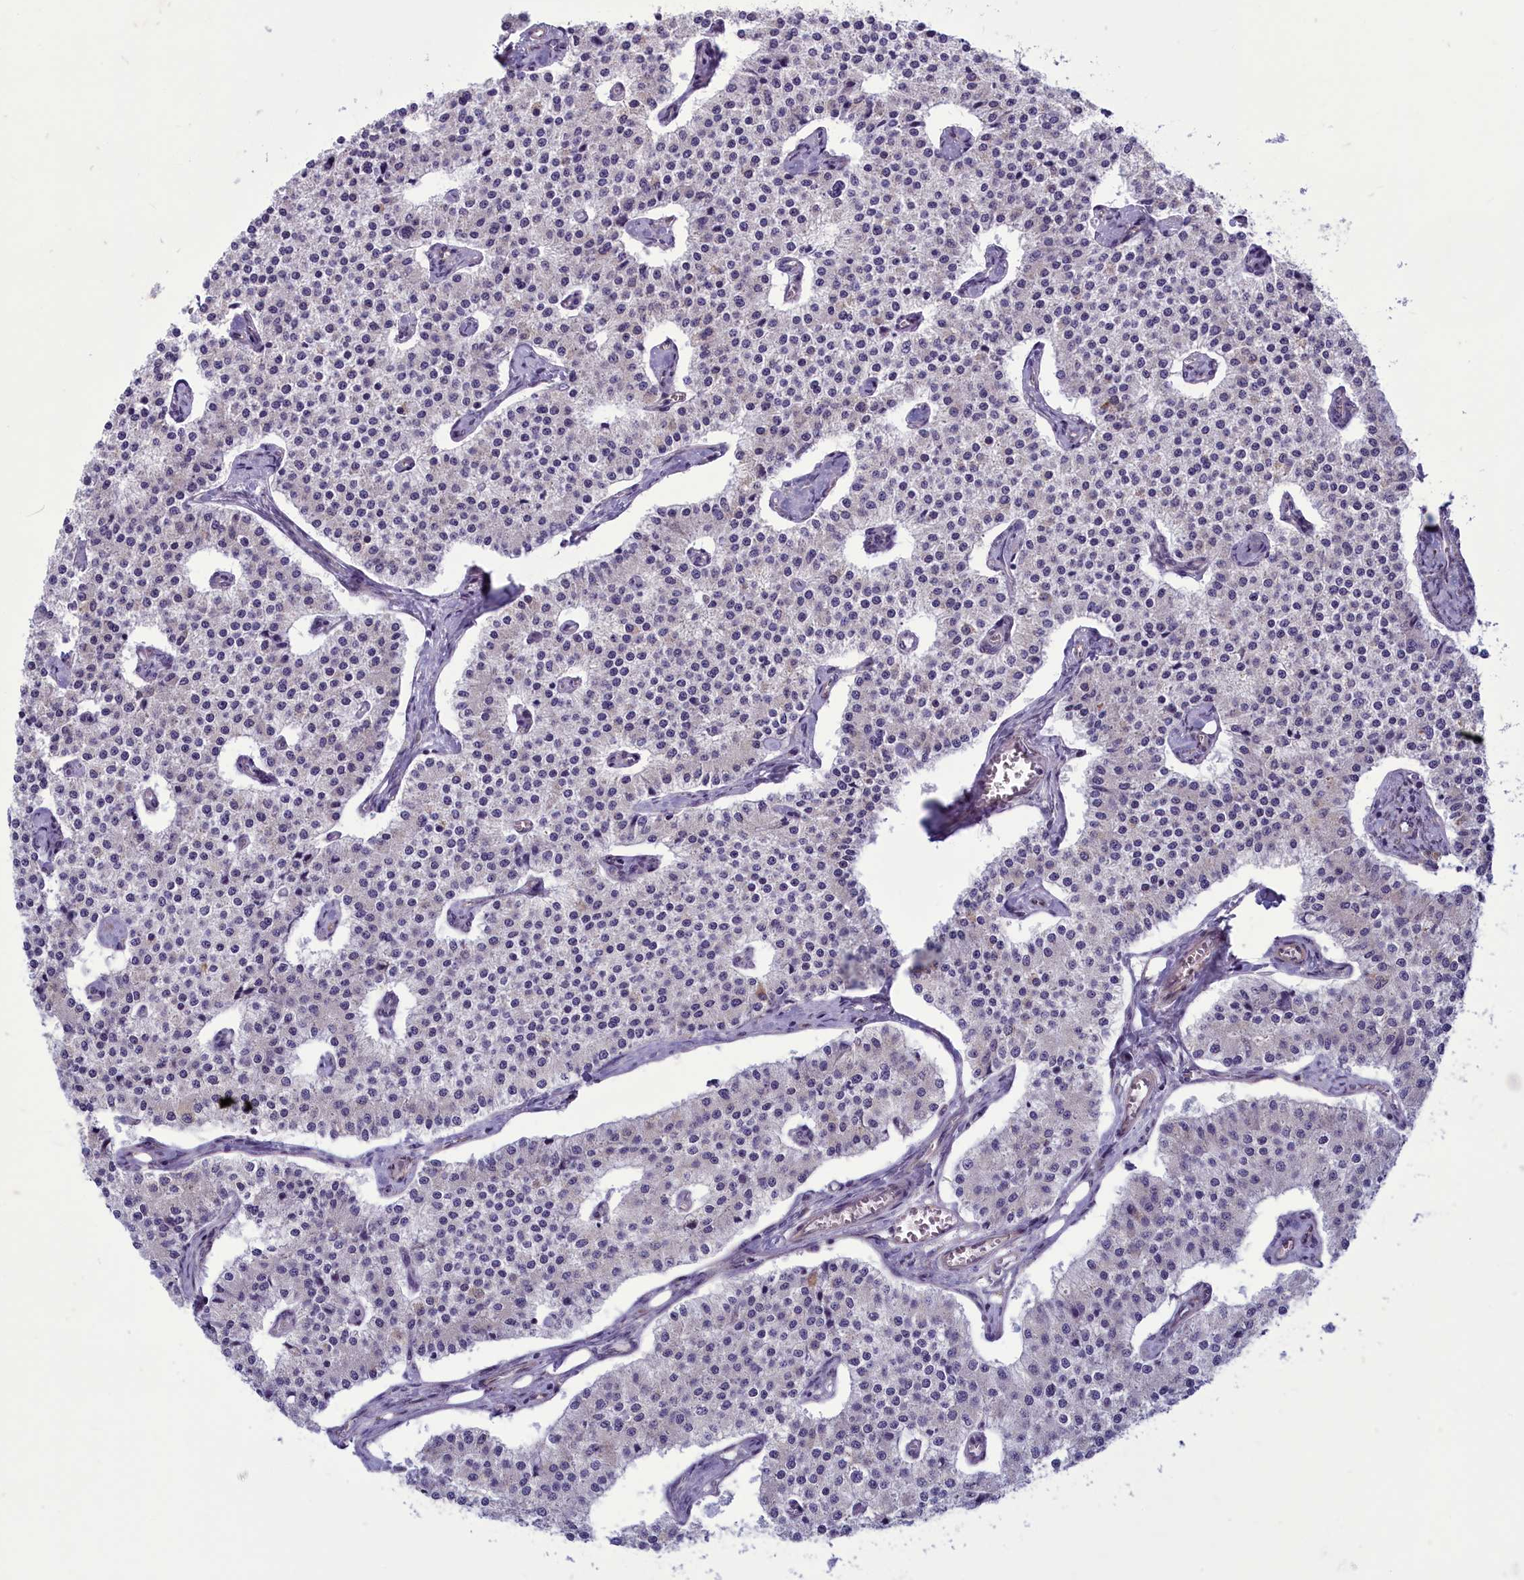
{"staining": {"intensity": "negative", "quantity": "none", "location": "none"}, "tissue": "carcinoid", "cell_type": "Tumor cells", "image_type": "cancer", "snomed": [{"axis": "morphology", "description": "Carcinoid, malignant, NOS"}, {"axis": "topography", "description": "Colon"}], "caption": "DAB immunohistochemical staining of carcinoid demonstrates no significant staining in tumor cells.", "gene": "CENATAC", "patient": {"sex": "female", "age": 52}}